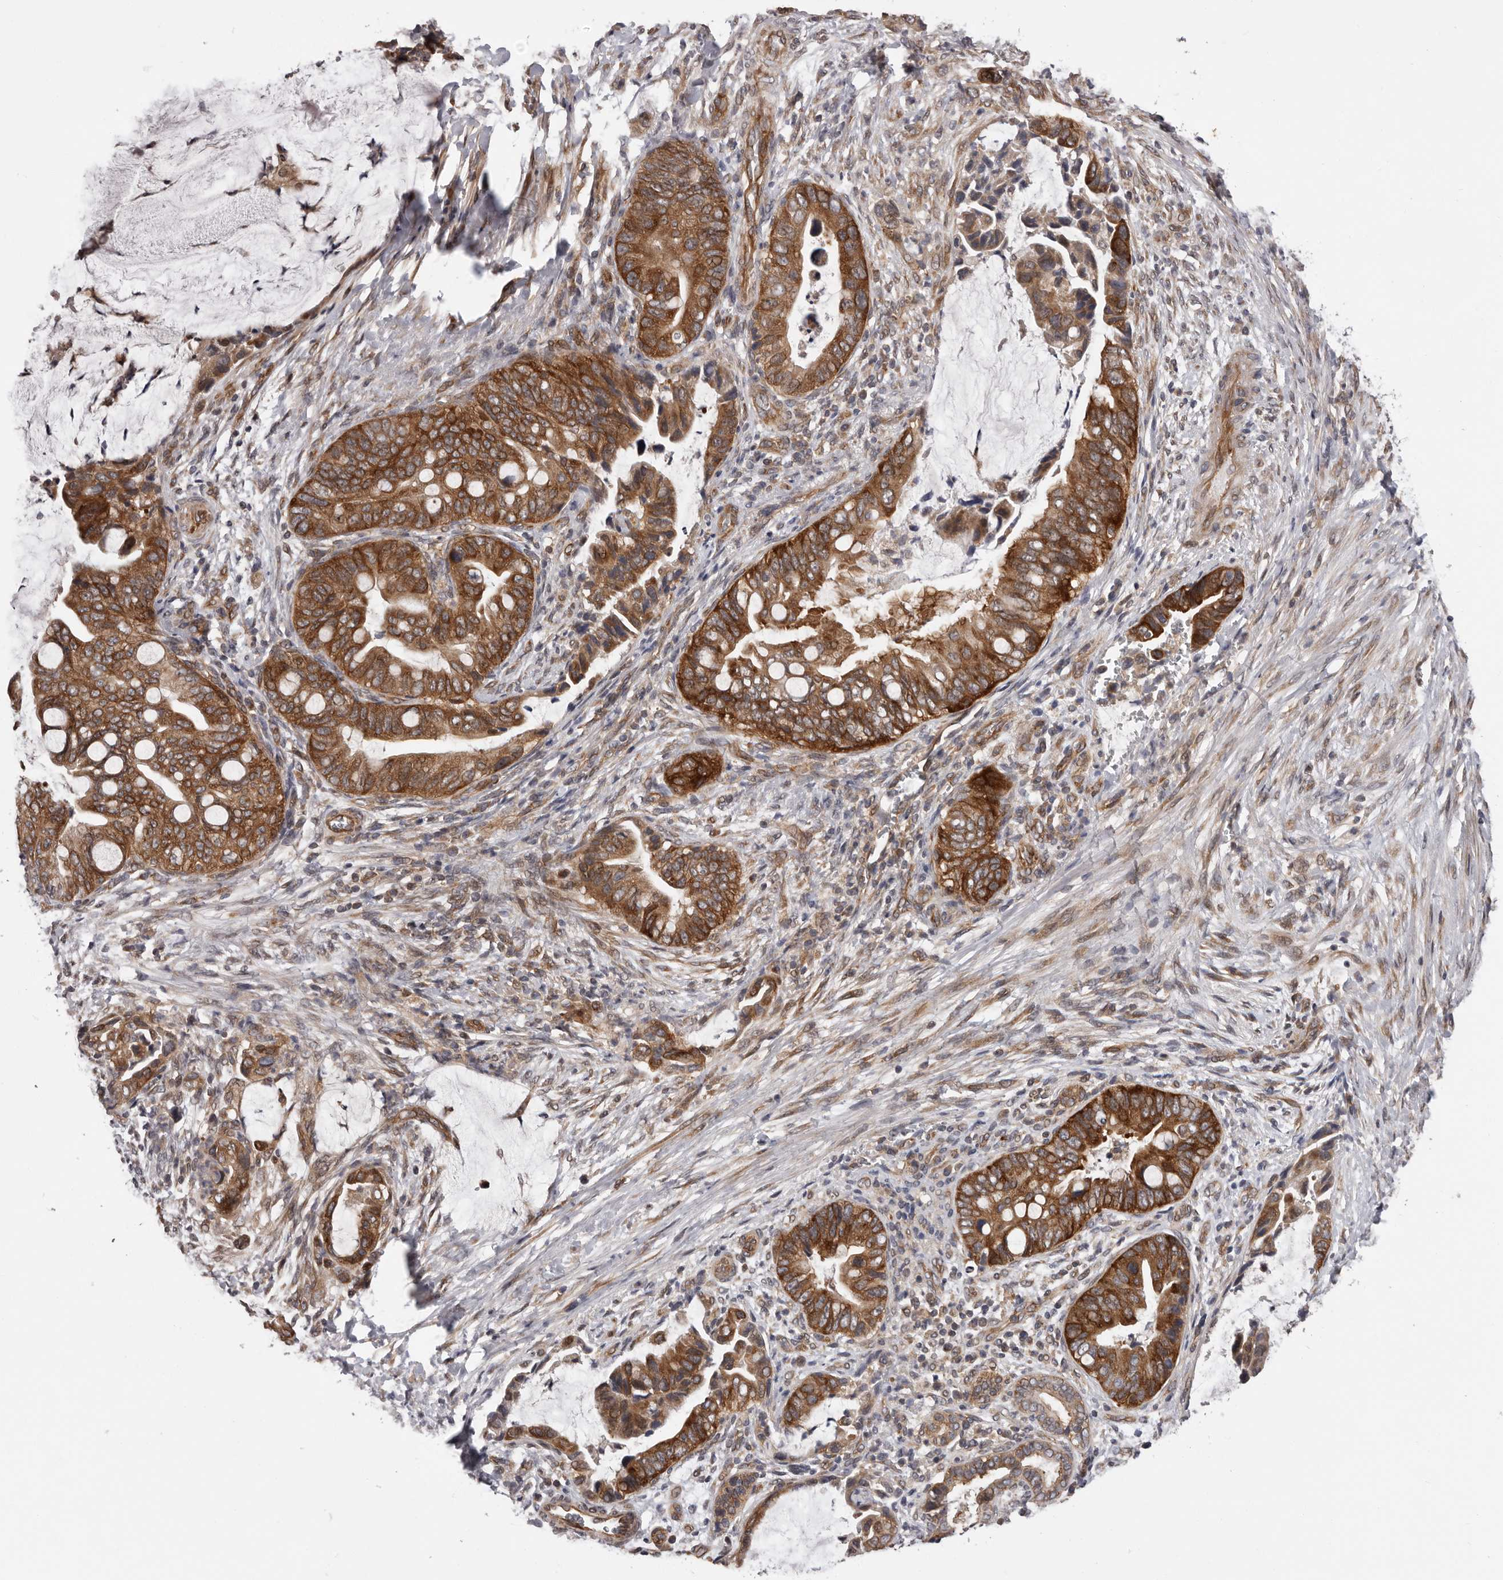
{"staining": {"intensity": "strong", "quantity": ">75%", "location": "cytoplasmic/membranous"}, "tissue": "pancreatic cancer", "cell_type": "Tumor cells", "image_type": "cancer", "snomed": [{"axis": "morphology", "description": "Adenocarcinoma, NOS"}, {"axis": "topography", "description": "Pancreas"}], "caption": "Pancreatic adenocarcinoma tissue exhibits strong cytoplasmic/membranous staining in approximately >75% of tumor cells", "gene": "VPS37A", "patient": {"sex": "male", "age": 75}}